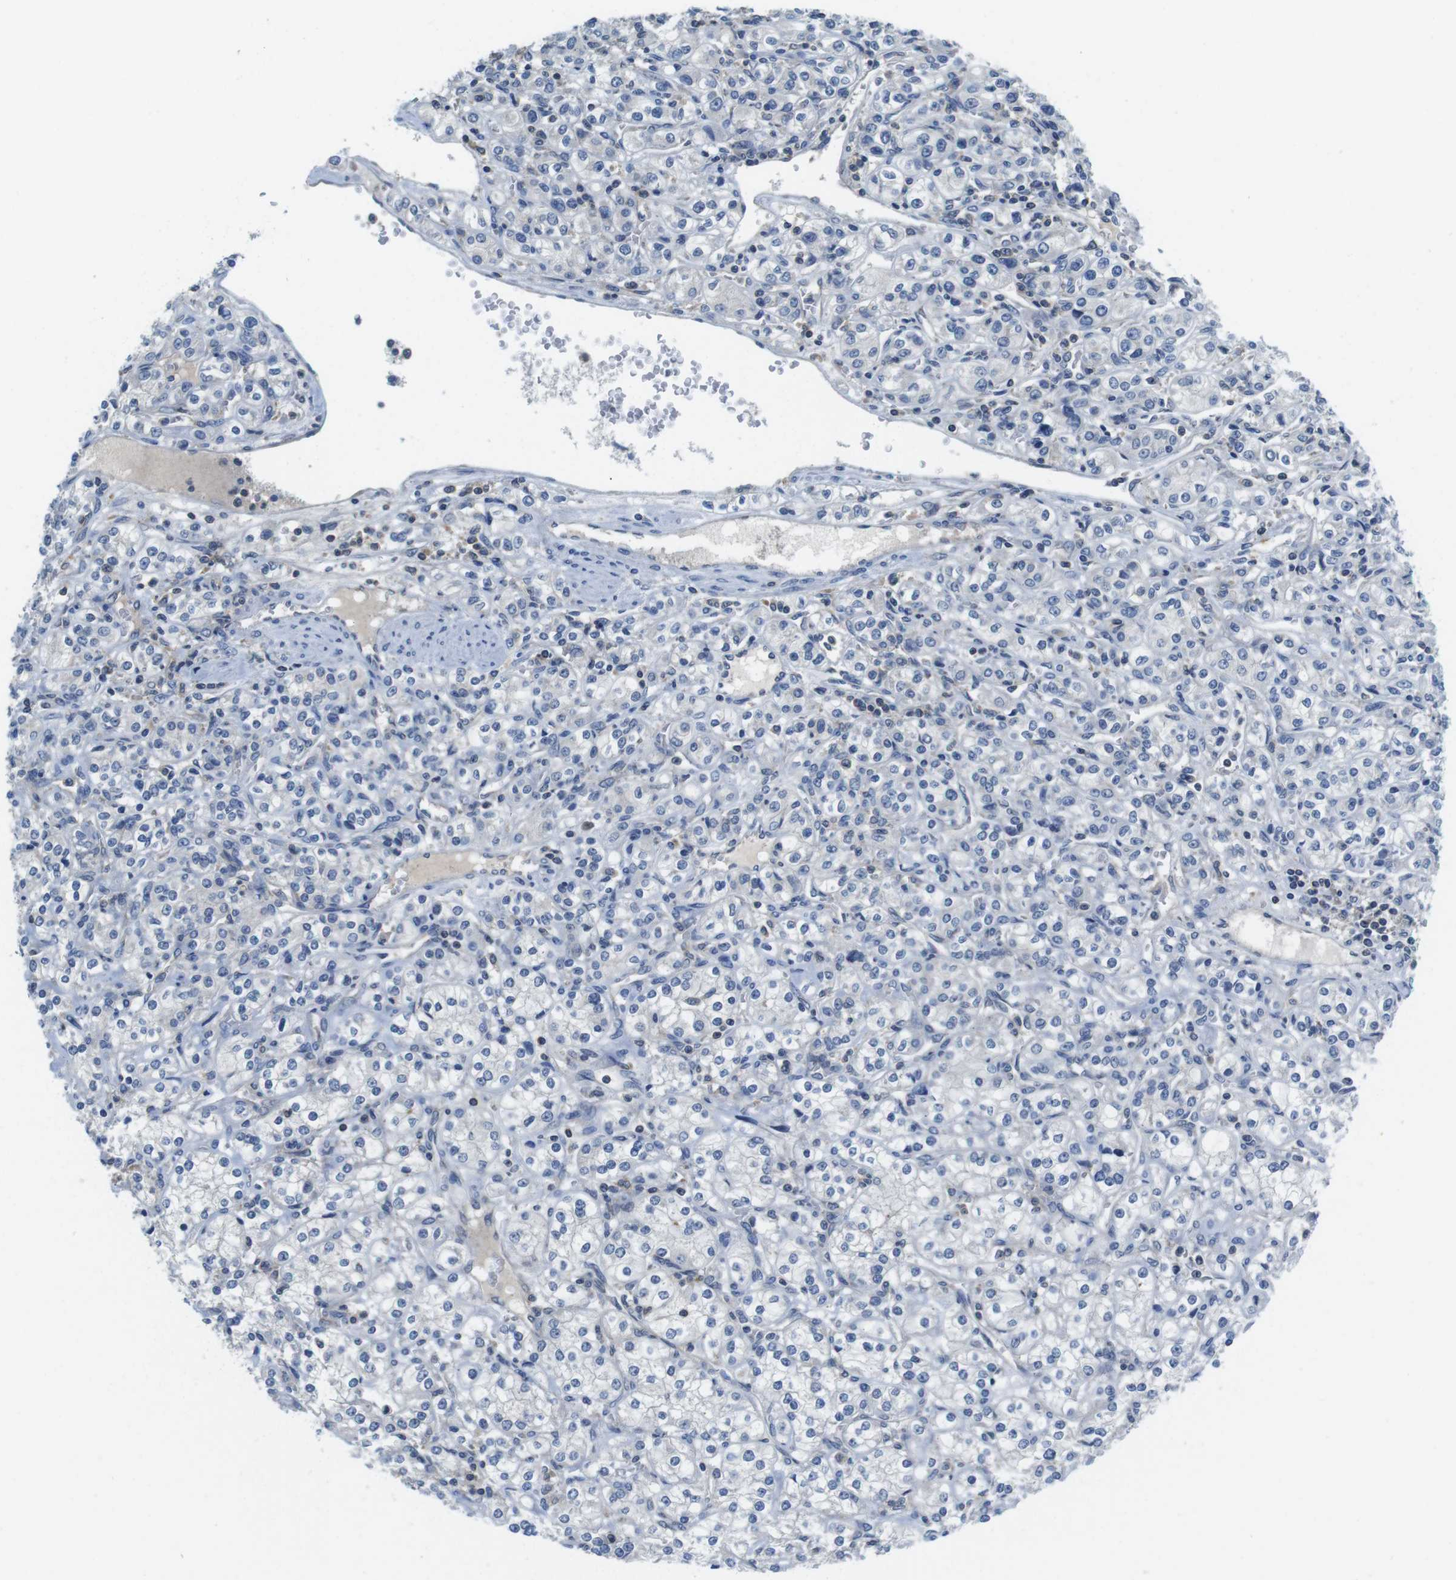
{"staining": {"intensity": "negative", "quantity": "none", "location": "none"}, "tissue": "renal cancer", "cell_type": "Tumor cells", "image_type": "cancer", "snomed": [{"axis": "morphology", "description": "Adenocarcinoma, NOS"}, {"axis": "topography", "description": "Kidney"}], "caption": "Immunohistochemical staining of renal cancer exhibits no significant expression in tumor cells.", "gene": "PIK3CD", "patient": {"sex": "male", "age": 77}}